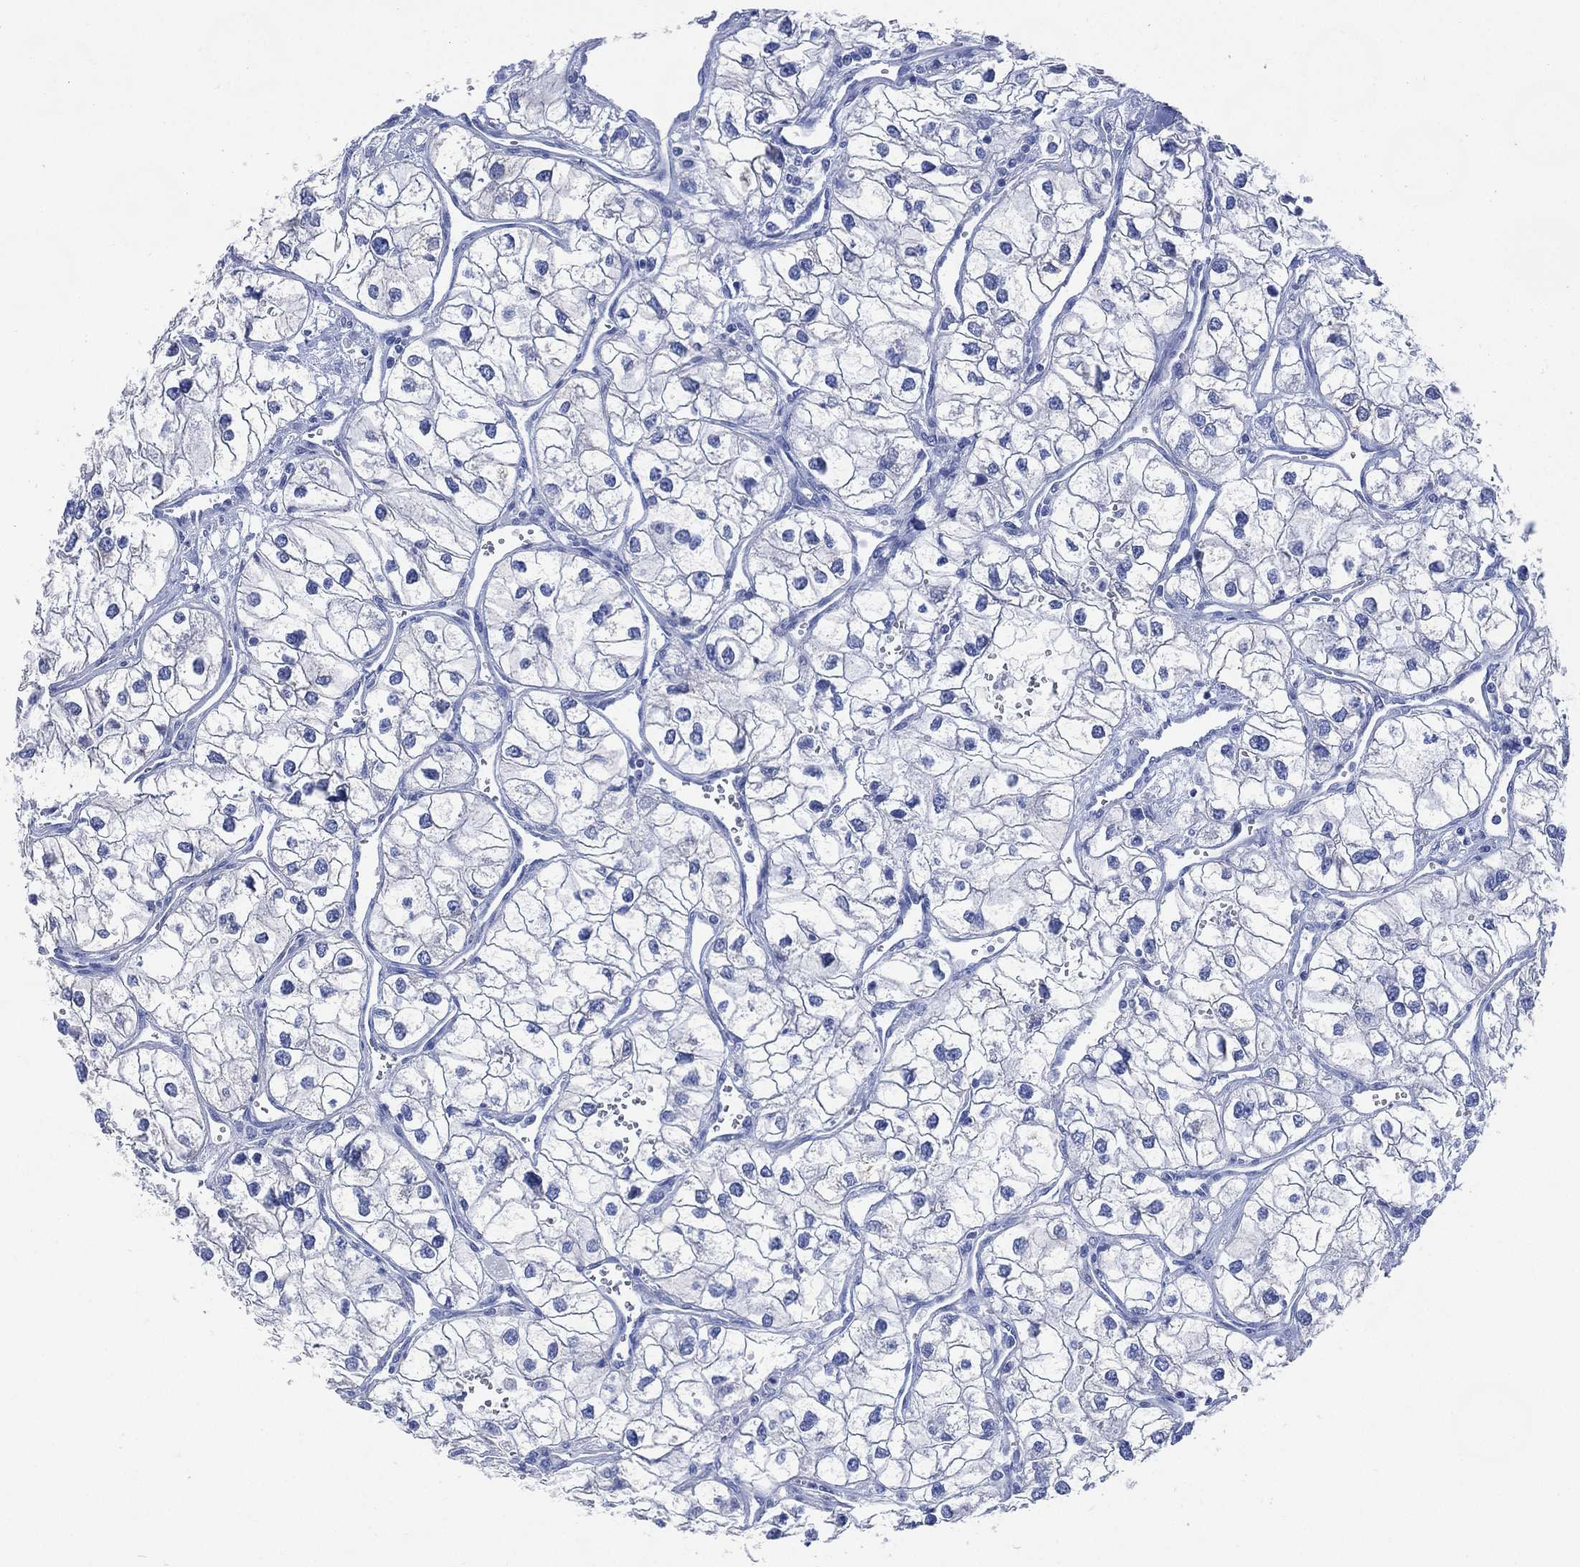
{"staining": {"intensity": "negative", "quantity": "none", "location": "none"}, "tissue": "renal cancer", "cell_type": "Tumor cells", "image_type": "cancer", "snomed": [{"axis": "morphology", "description": "Adenocarcinoma, NOS"}, {"axis": "topography", "description": "Kidney"}], "caption": "High power microscopy micrograph of an immunohistochemistry (IHC) photomicrograph of renal cancer, revealing no significant staining in tumor cells. (DAB immunohistochemistry with hematoxylin counter stain).", "gene": "FMO1", "patient": {"sex": "male", "age": 59}}